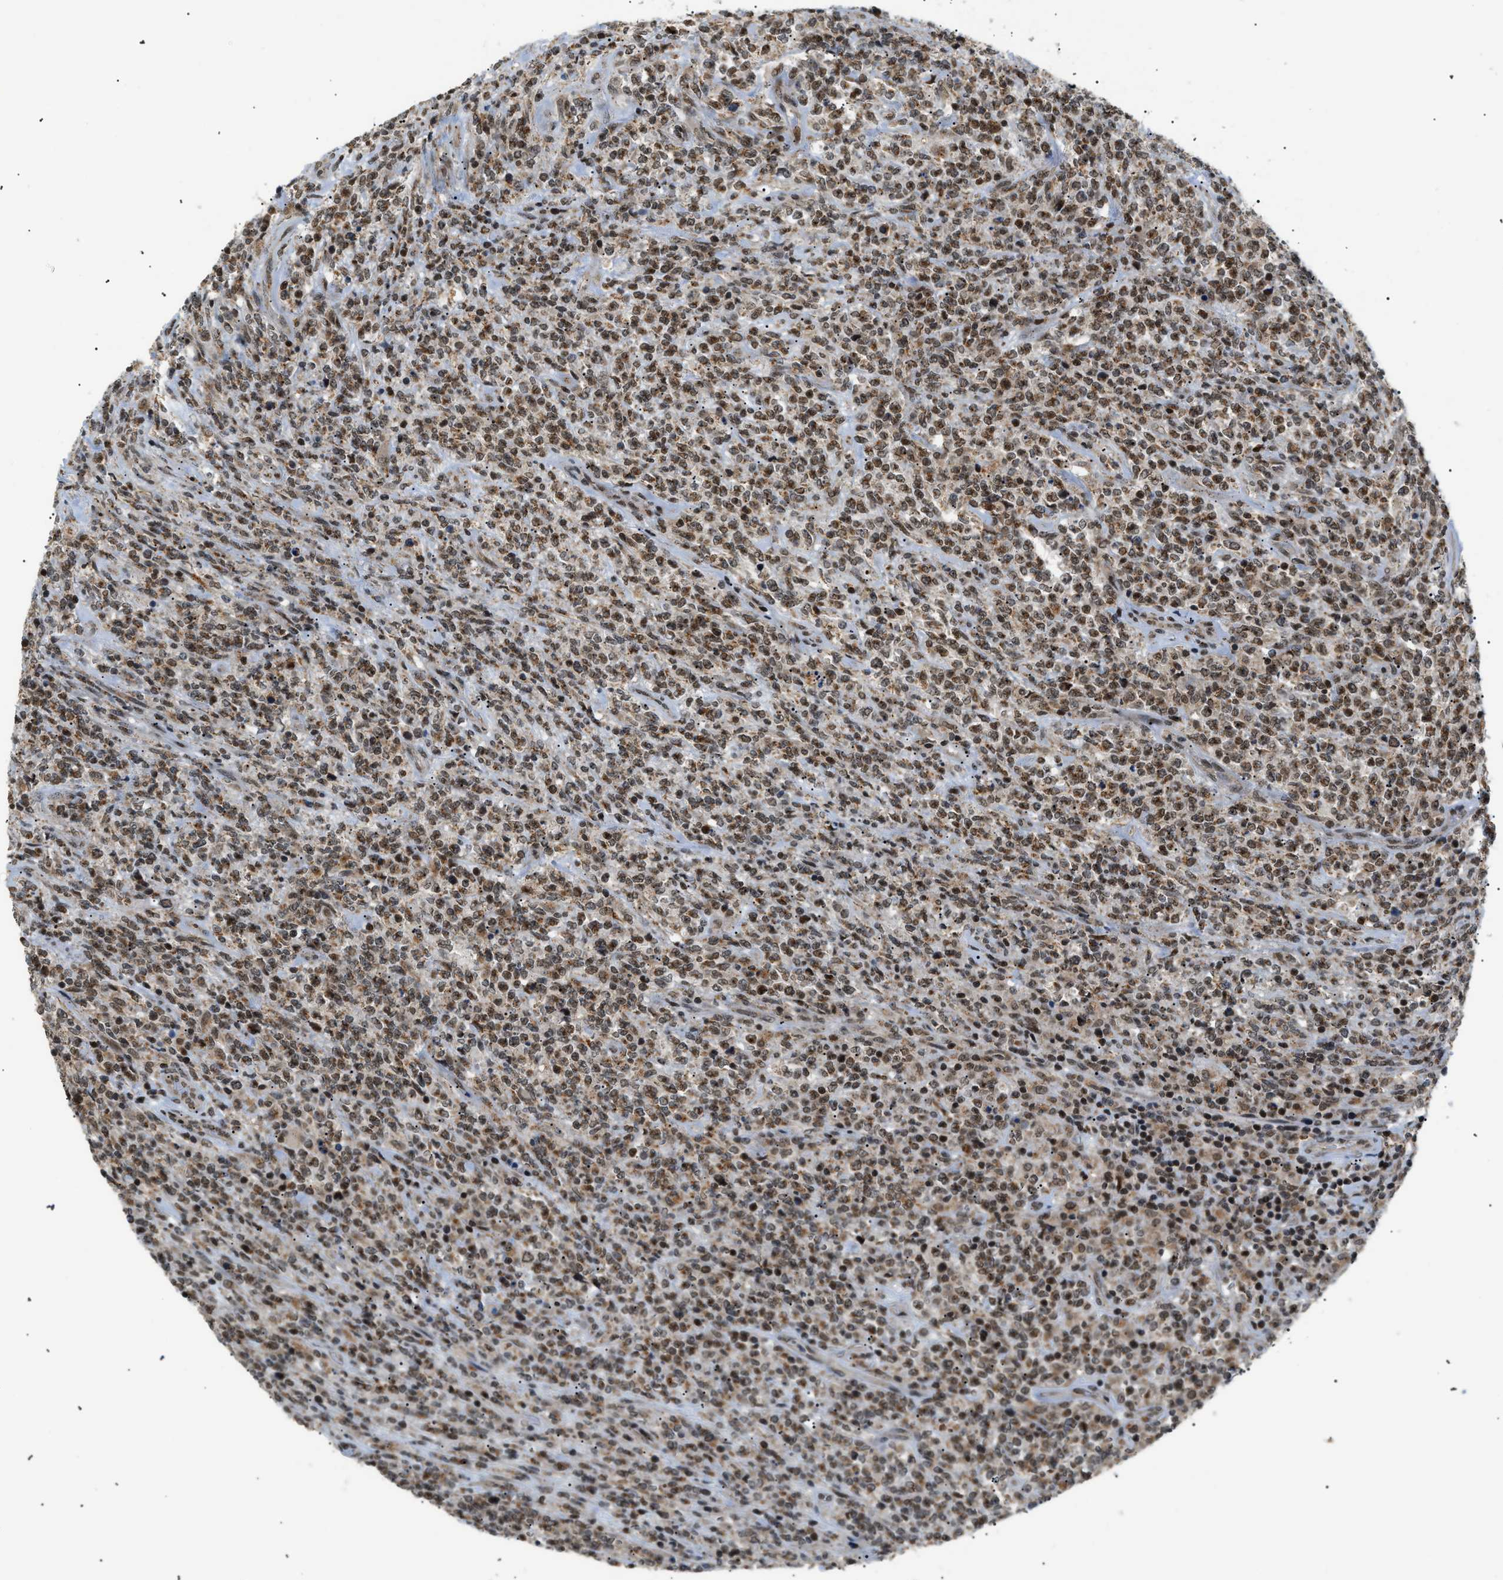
{"staining": {"intensity": "weak", "quantity": "25%-75%", "location": "cytoplasmic/membranous"}, "tissue": "lymphoma", "cell_type": "Tumor cells", "image_type": "cancer", "snomed": [{"axis": "morphology", "description": "Malignant lymphoma, non-Hodgkin's type, High grade"}, {"axis": "topography", "description": "Soft tissue"}], "caption": "The micrograph reveals staining of malignant lymphoma, non-Hodgkin's type (high-grade), revealing weak cytoplasmic/membranous protein expression (brown color) within tumor cells.", "gene": "ZBTB11", "patient": {"sex": "male", "age": 18}}